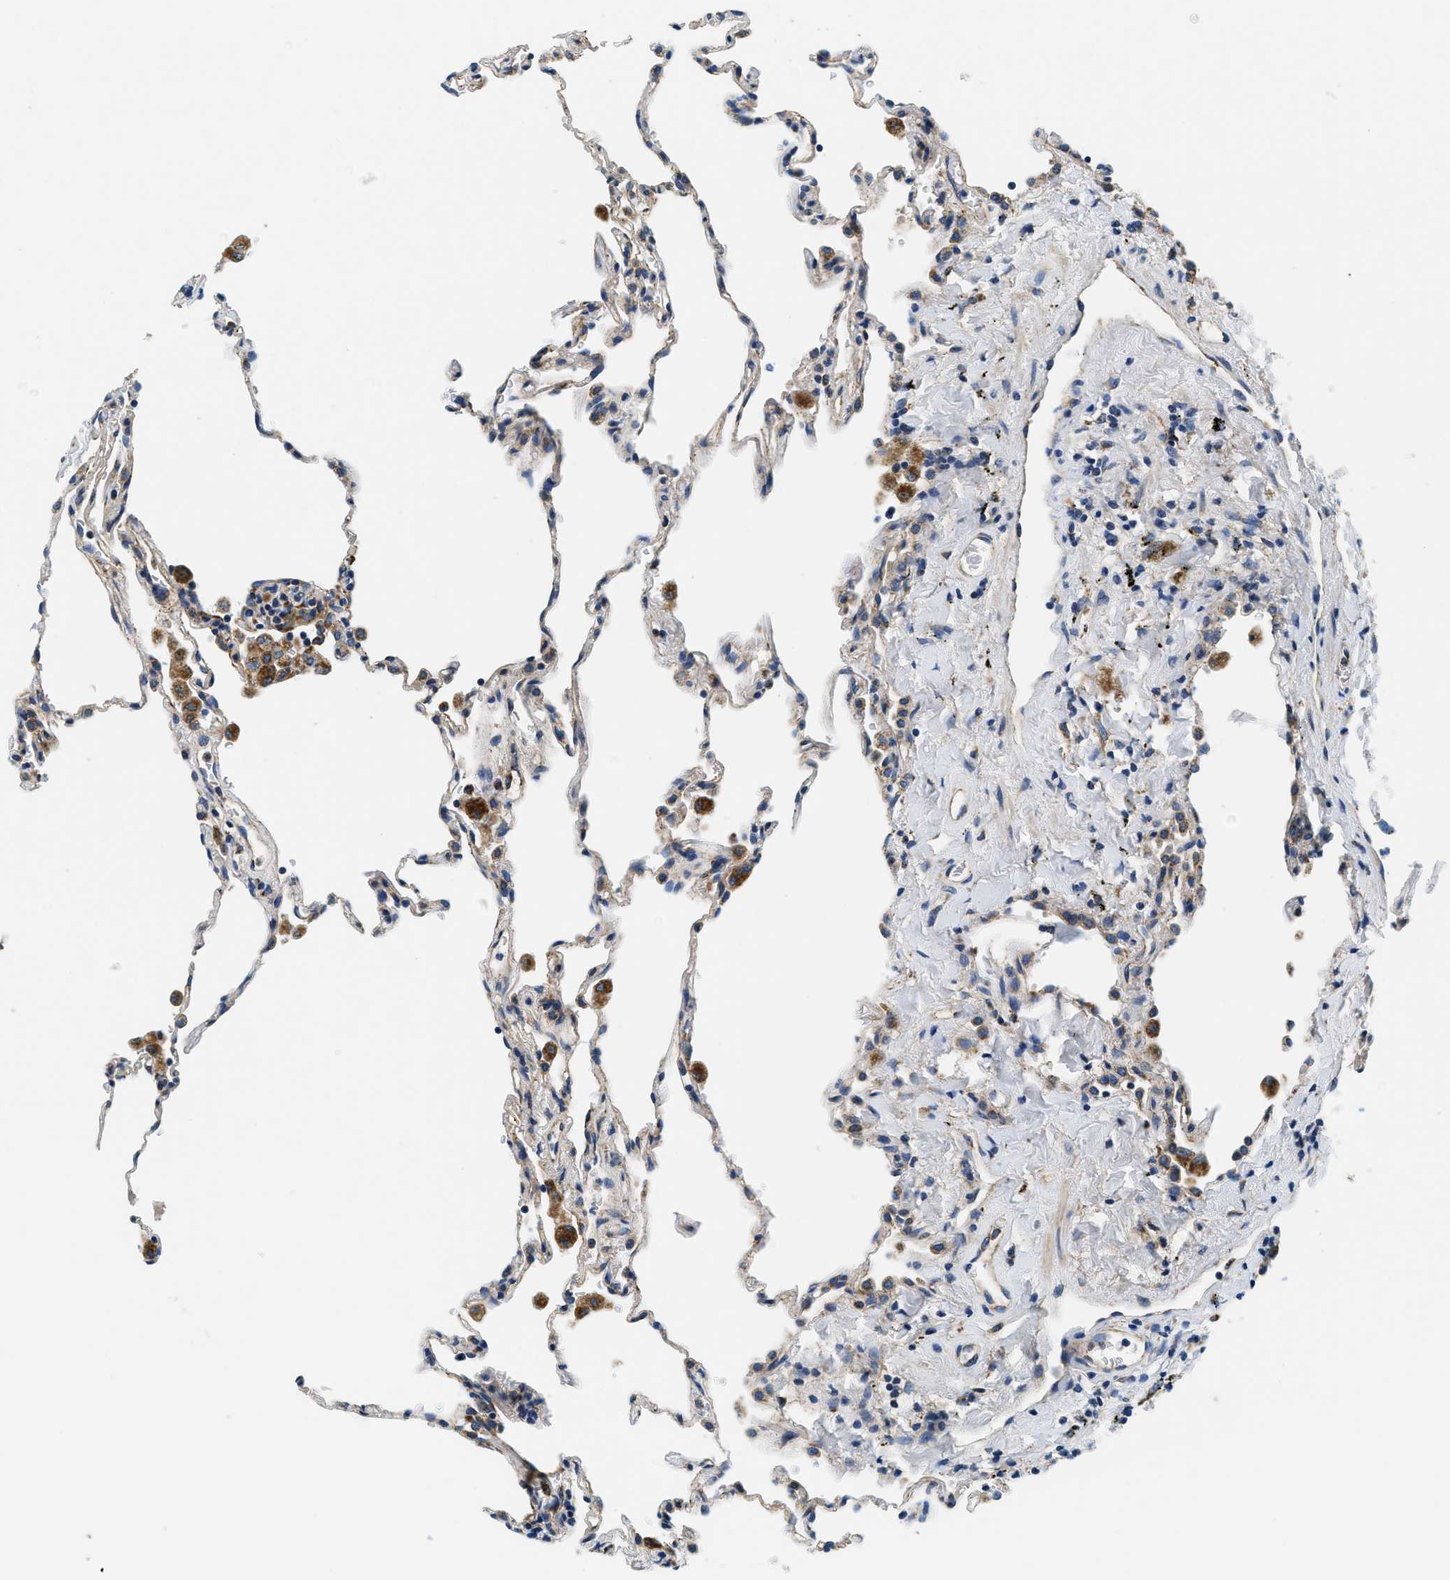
{"staining": {"intensity": "weak", "quantity": "<25%", "location": "cytoplasmic/membranous"}, "tissue": "lung", "cell_type": "Alveolar cells", "image_type": "normal", "snomed": [{"axis": "morphology", "description": "Normal tissue, NOS"}, {"axis": "topography", "description": "Lung"}], "caption": "IHC histopathology image of normal human lung stained for a protein (brown), which exhibits no staining in alveolar cells. The staining was performed using DAB to visualize the protein expression in brown, while the nuclei were stained in blue with hematoxylin (Magnification: 20x).", "gene": "SAMD4B", "patient": {"sex": "male", "age": 59}}